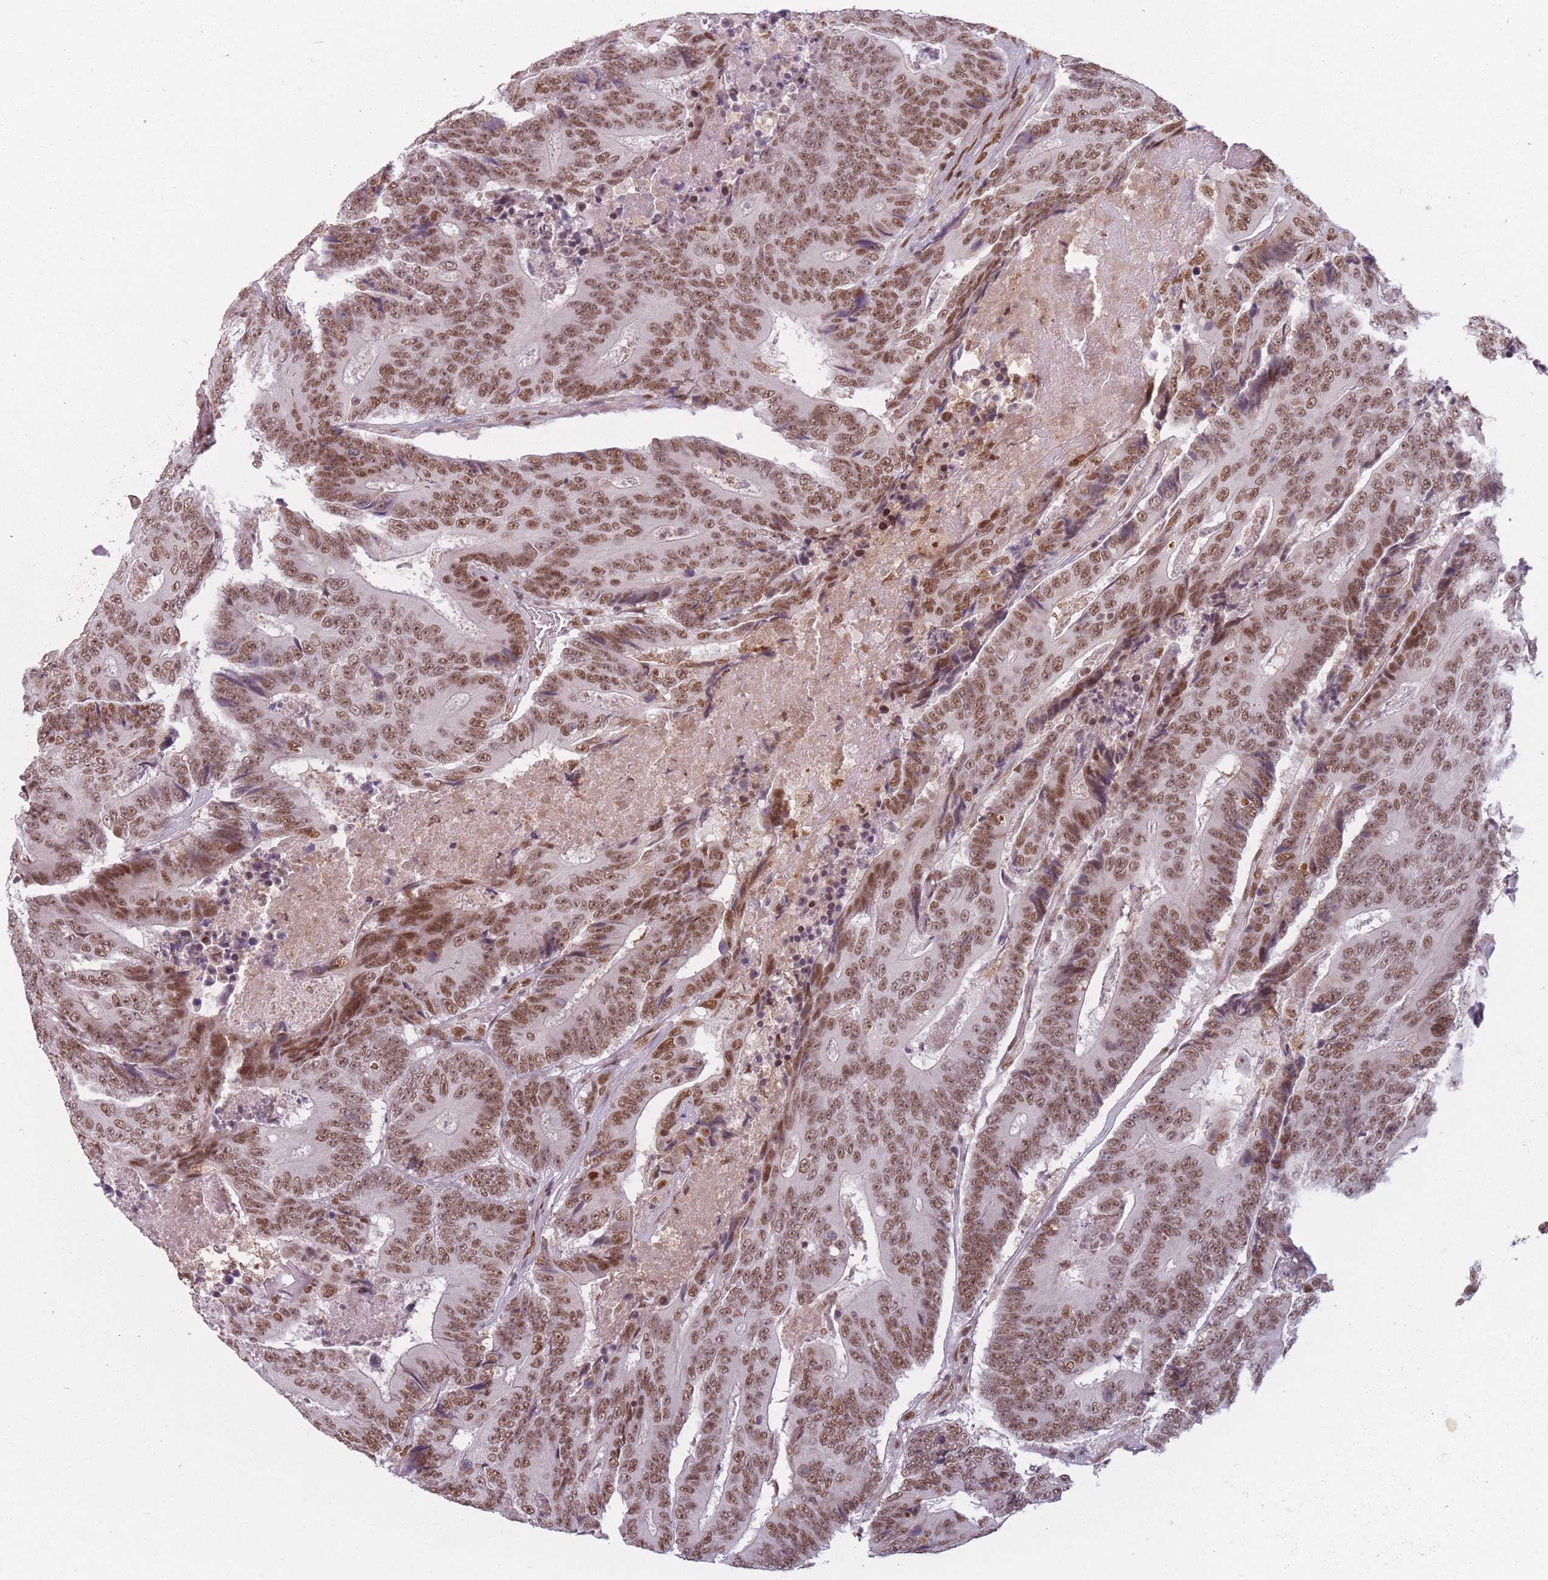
{"staining": {"intensity": "moderate", "quantity": ">75%", "location": "nuclear"}, "tissue": "colorectal cancer", "cell_type": "Tumor cells", "image_type": "cancer", "snomed": [{"axis": "morphology", "description": "Adenocarcinoma, NOS"}, {"axis": "topography", "description": "Colon"}], "caption": "Tumor cells display moderate nuclear expression in about >75% of cells in colorectal cancer (adenocarcinoma). Ihc stains the protein in brown and the nuclei are stained blue.", "gene": "SUPT6H", "patient": {"sex": "male", "age": 83}}